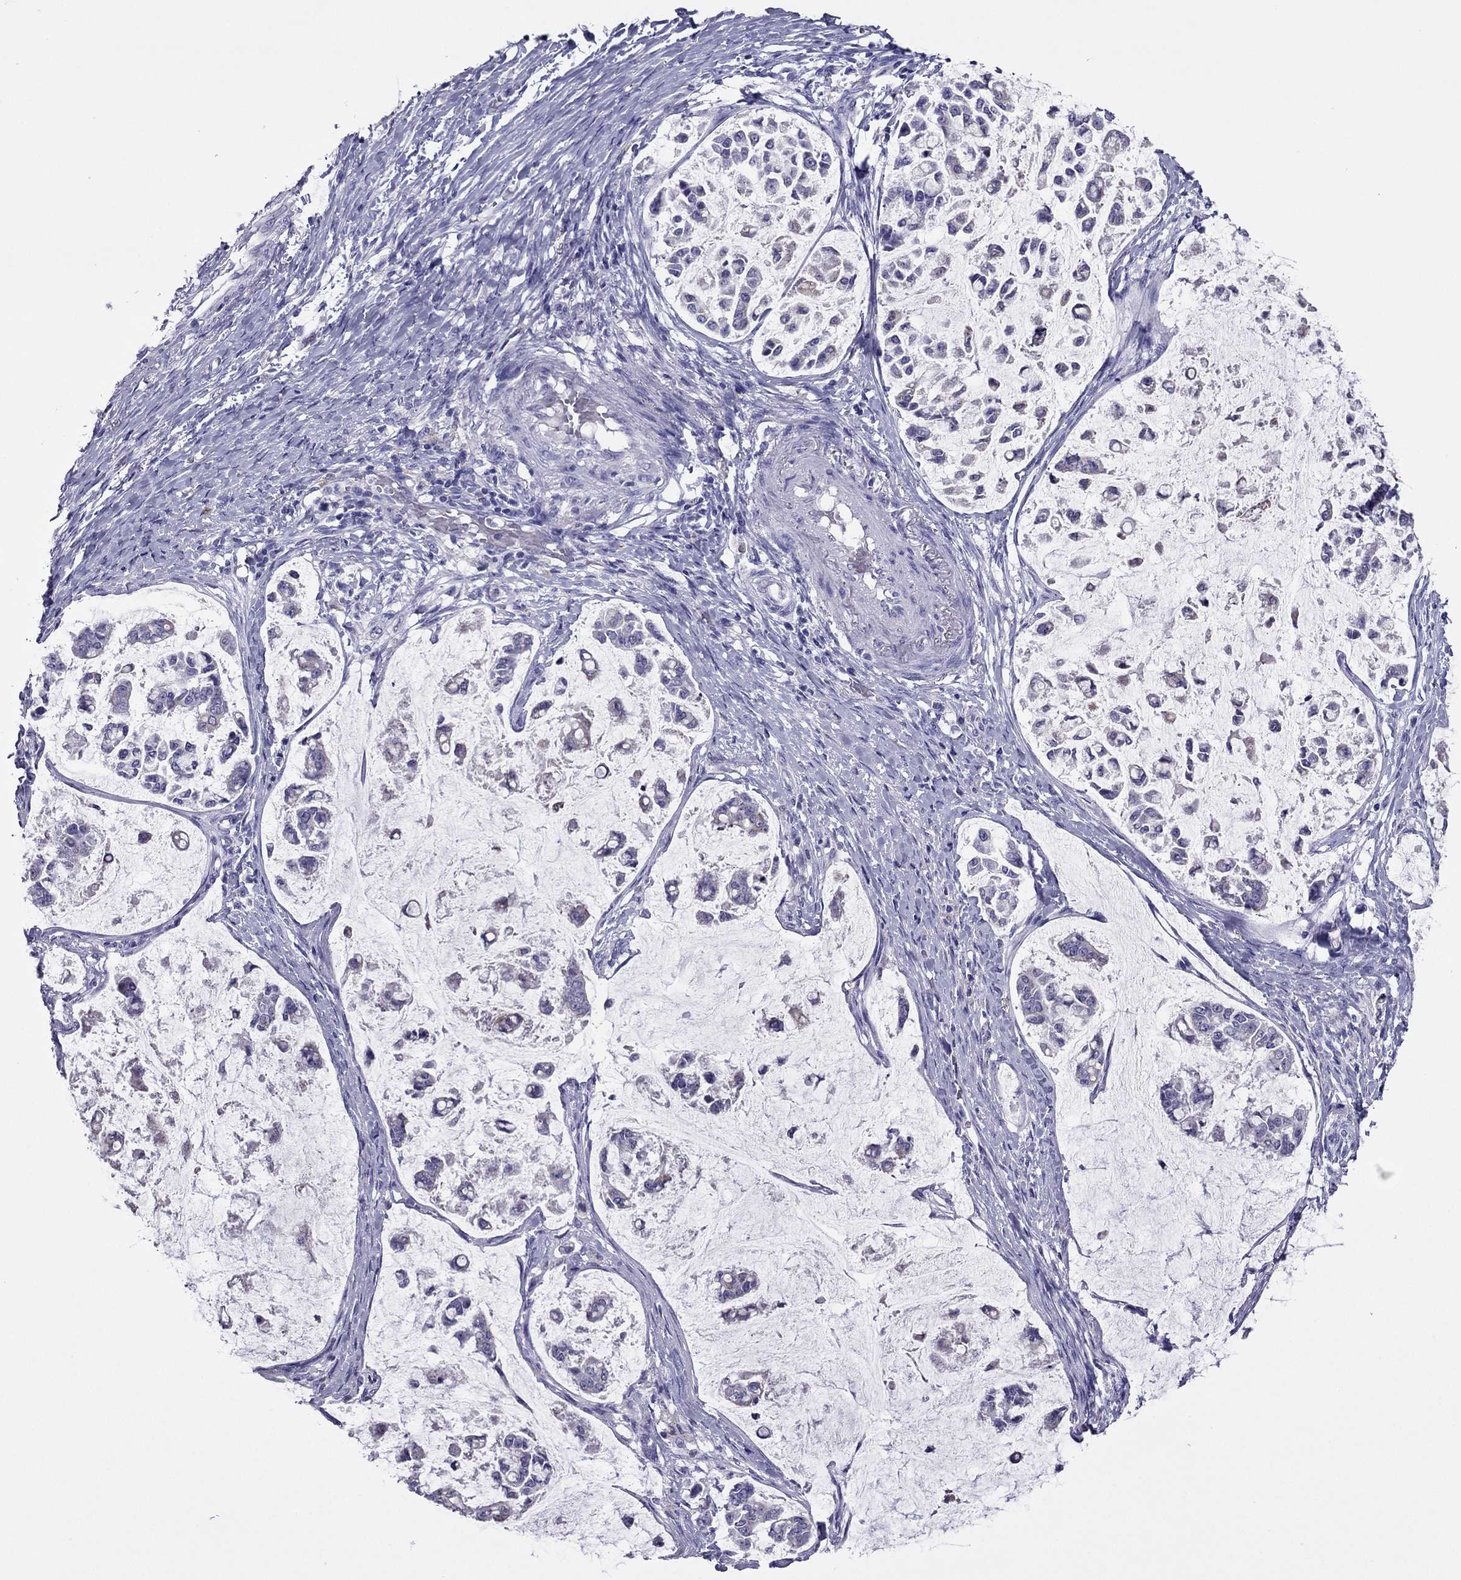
{"staining": {"intensity": "negative", "quantity": "none", "location": "none"}, "tissue": "stomach cancer", "cell_type": "Tumor cells", "image_type": "cancer", "snomed": [{"axis": "morphology", "description": "Adenocarcinoma, NOS"}, {"axis": "topography", "description": "Stomach"}], "caption": "IHC photomicrograph of neoplastic tissue: stomach cancer (adenocarcinoma) stained with DAB exhibits no significant protein positivity in tumor cells.", "gene": "MAEL", "patient": {"sex": "male", "age": 82}}